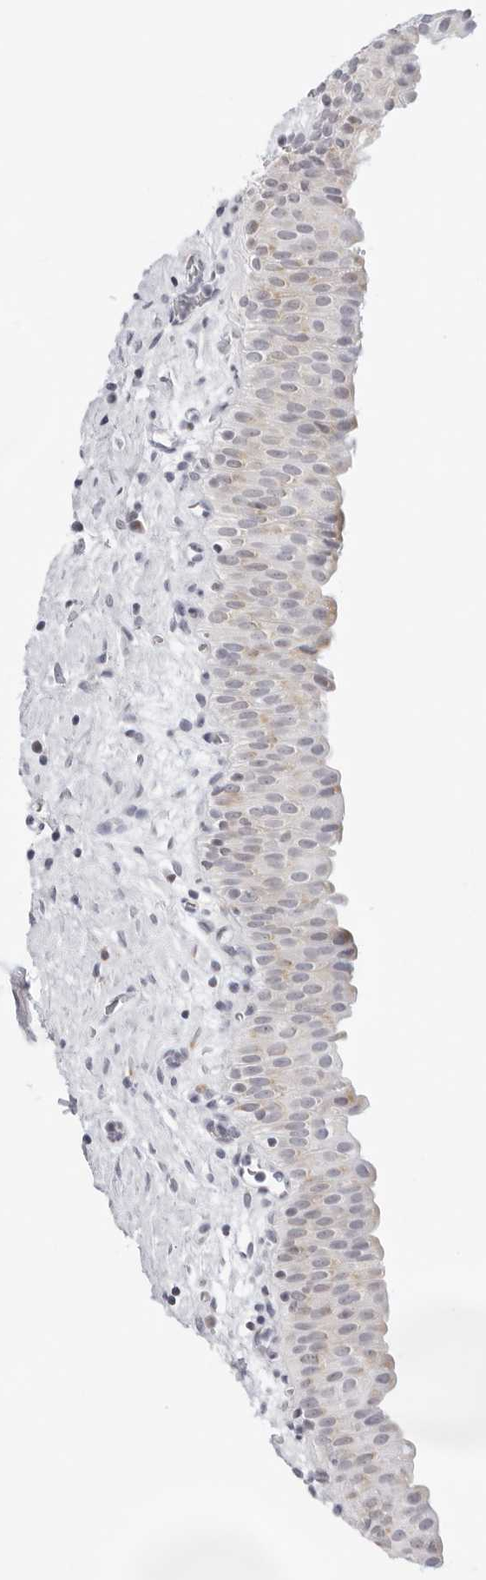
{"staining": {"intensity": "weak", "quantity": "25%-75%", "location": "cytoplasmic/membranous"}, "tissue": "urinary bladder", "cell_type": "Urothelial cells", "image_type": "normal", "snomed": [{"axis": "morphology", "description": "Normal tissue, NOS"}, {"axis": "topography", "description": "Urinary bladder"}], "caption": "Immunohistochemistry (IHC) (DAB) staining of normal urinary bladder shows weak cytoplasmic/membranous protein expression in approximately 25%-75% of urothelial cells. The protein of interest is shown in brown color, while the nuclei are stained blue.", "gene": "CIART", "patient": {"sex": "male", "age": 82}}